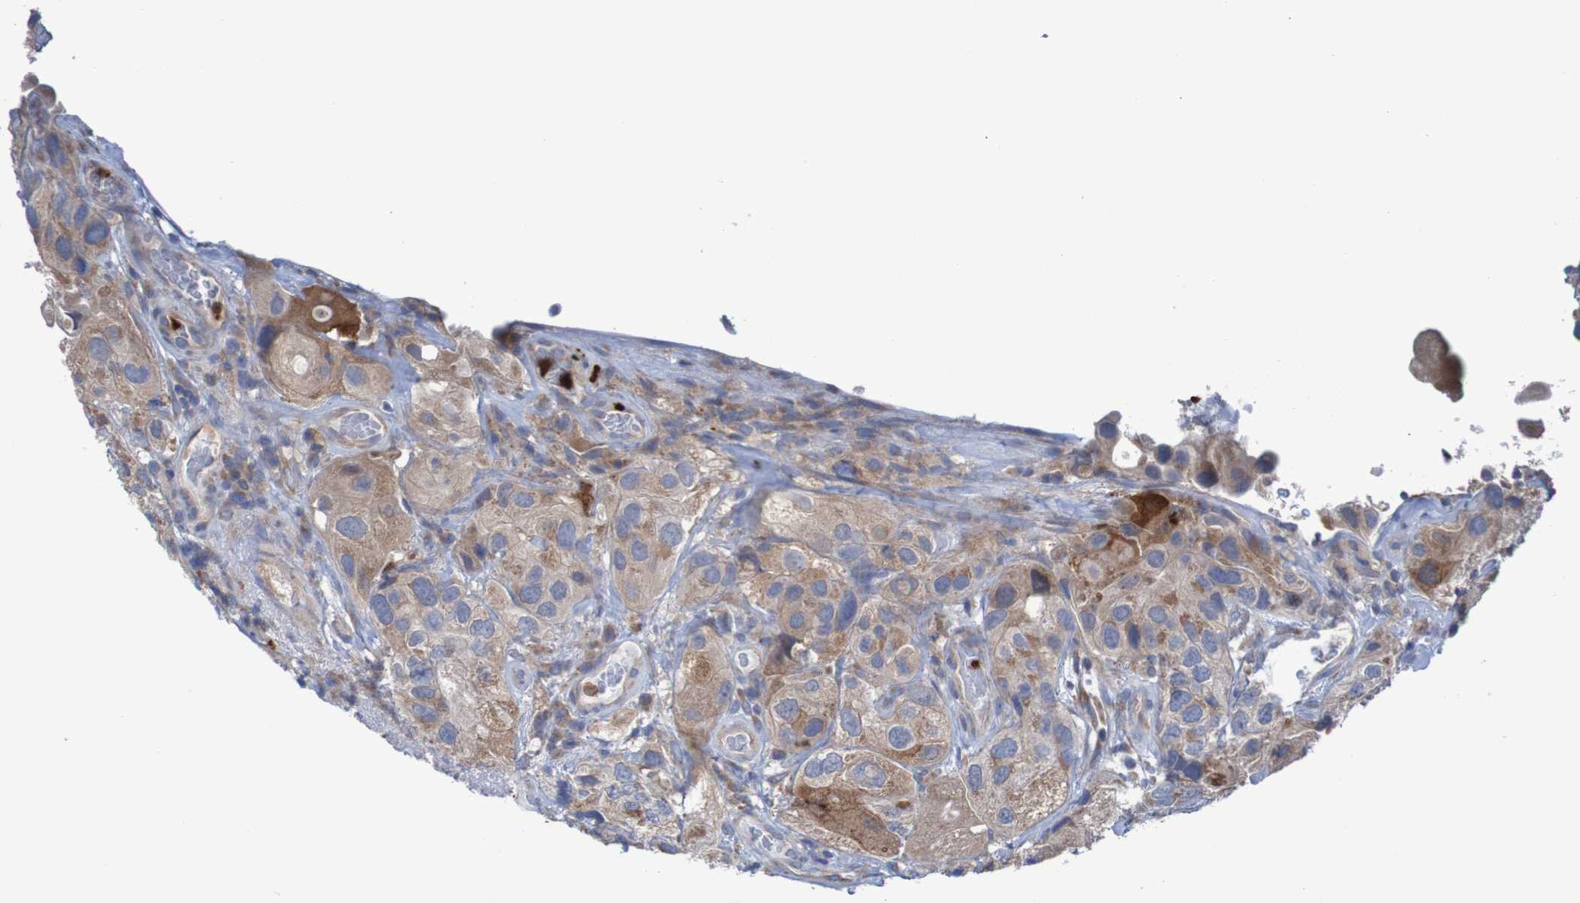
{"staining": {"intensity": "moderate", "quantity": ">75%", "location": "cytoplasmic/membranous"}, "tissue": "urothelial cancer", "cell_type": "Tumor cells", "image_type": "cancer", "snomed": [{"axis": "morphology", "description": "Urothelial carcinoma, High grade"}, {"axis": "topography", "description": "Urinary bladder"}], "caption": "Urothelial cancer stained with a protein marker shows moderate staining in tumor cells.", "gene": "PARP4", "patient": {"sex": "female", "age": 64}}